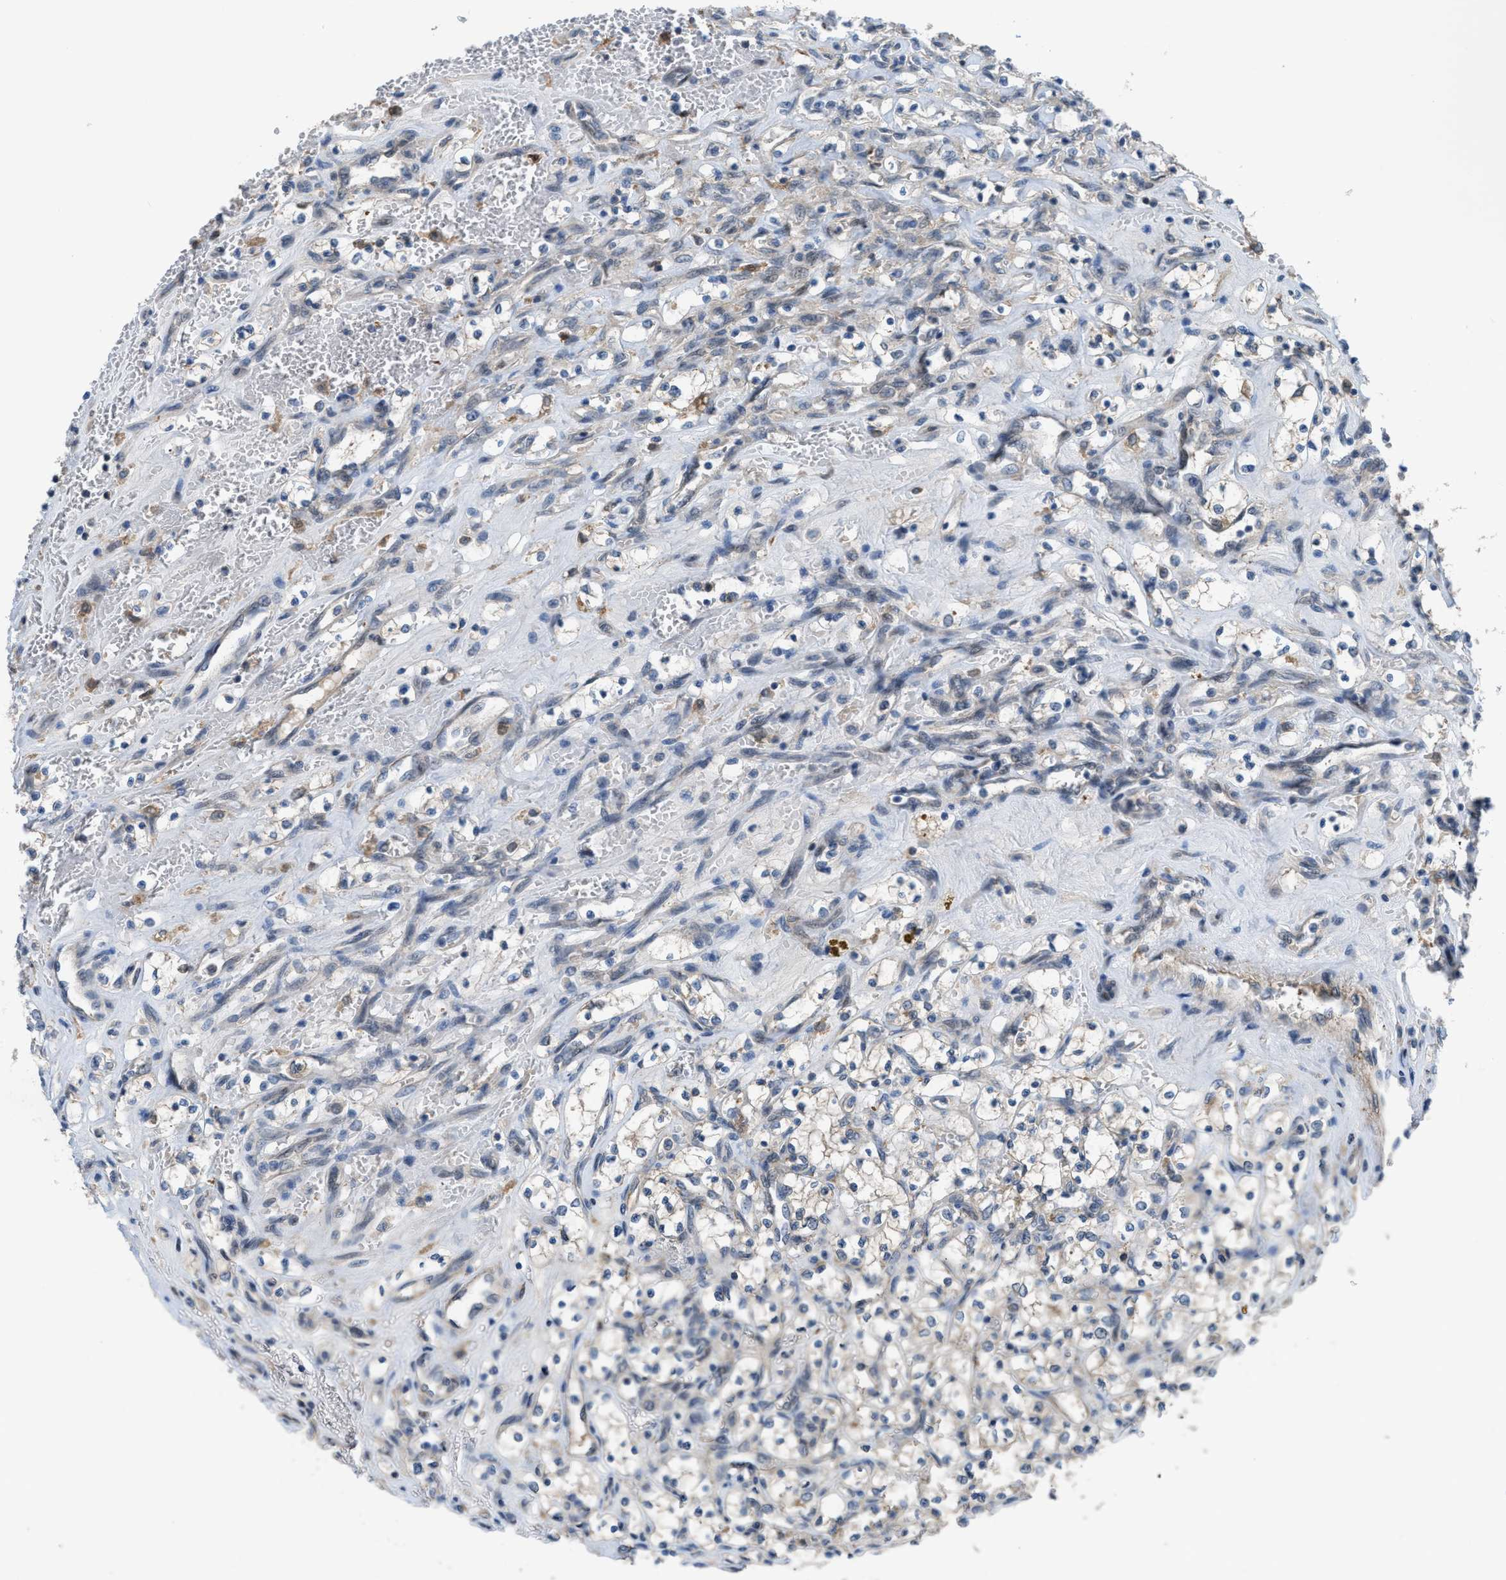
{"staining": {"intensity": "negative", "quantity": "none", "location": "none"}, "tissue": "renal cancer", "cell_type": "Tumor cells", "image_type": "cancer", "snomed": [{"axis": "morphology", "description": "Adenocarcinoma, NOS"}, {"axis": "topography", "description": "Kidney"}], "caption": "This is an IHC photomicrograph of renal adenocarcinoma. There is no positivity in tumor cells.", "gene": "BAZ2B", "patient": {"sex": "female", "age": 69}}